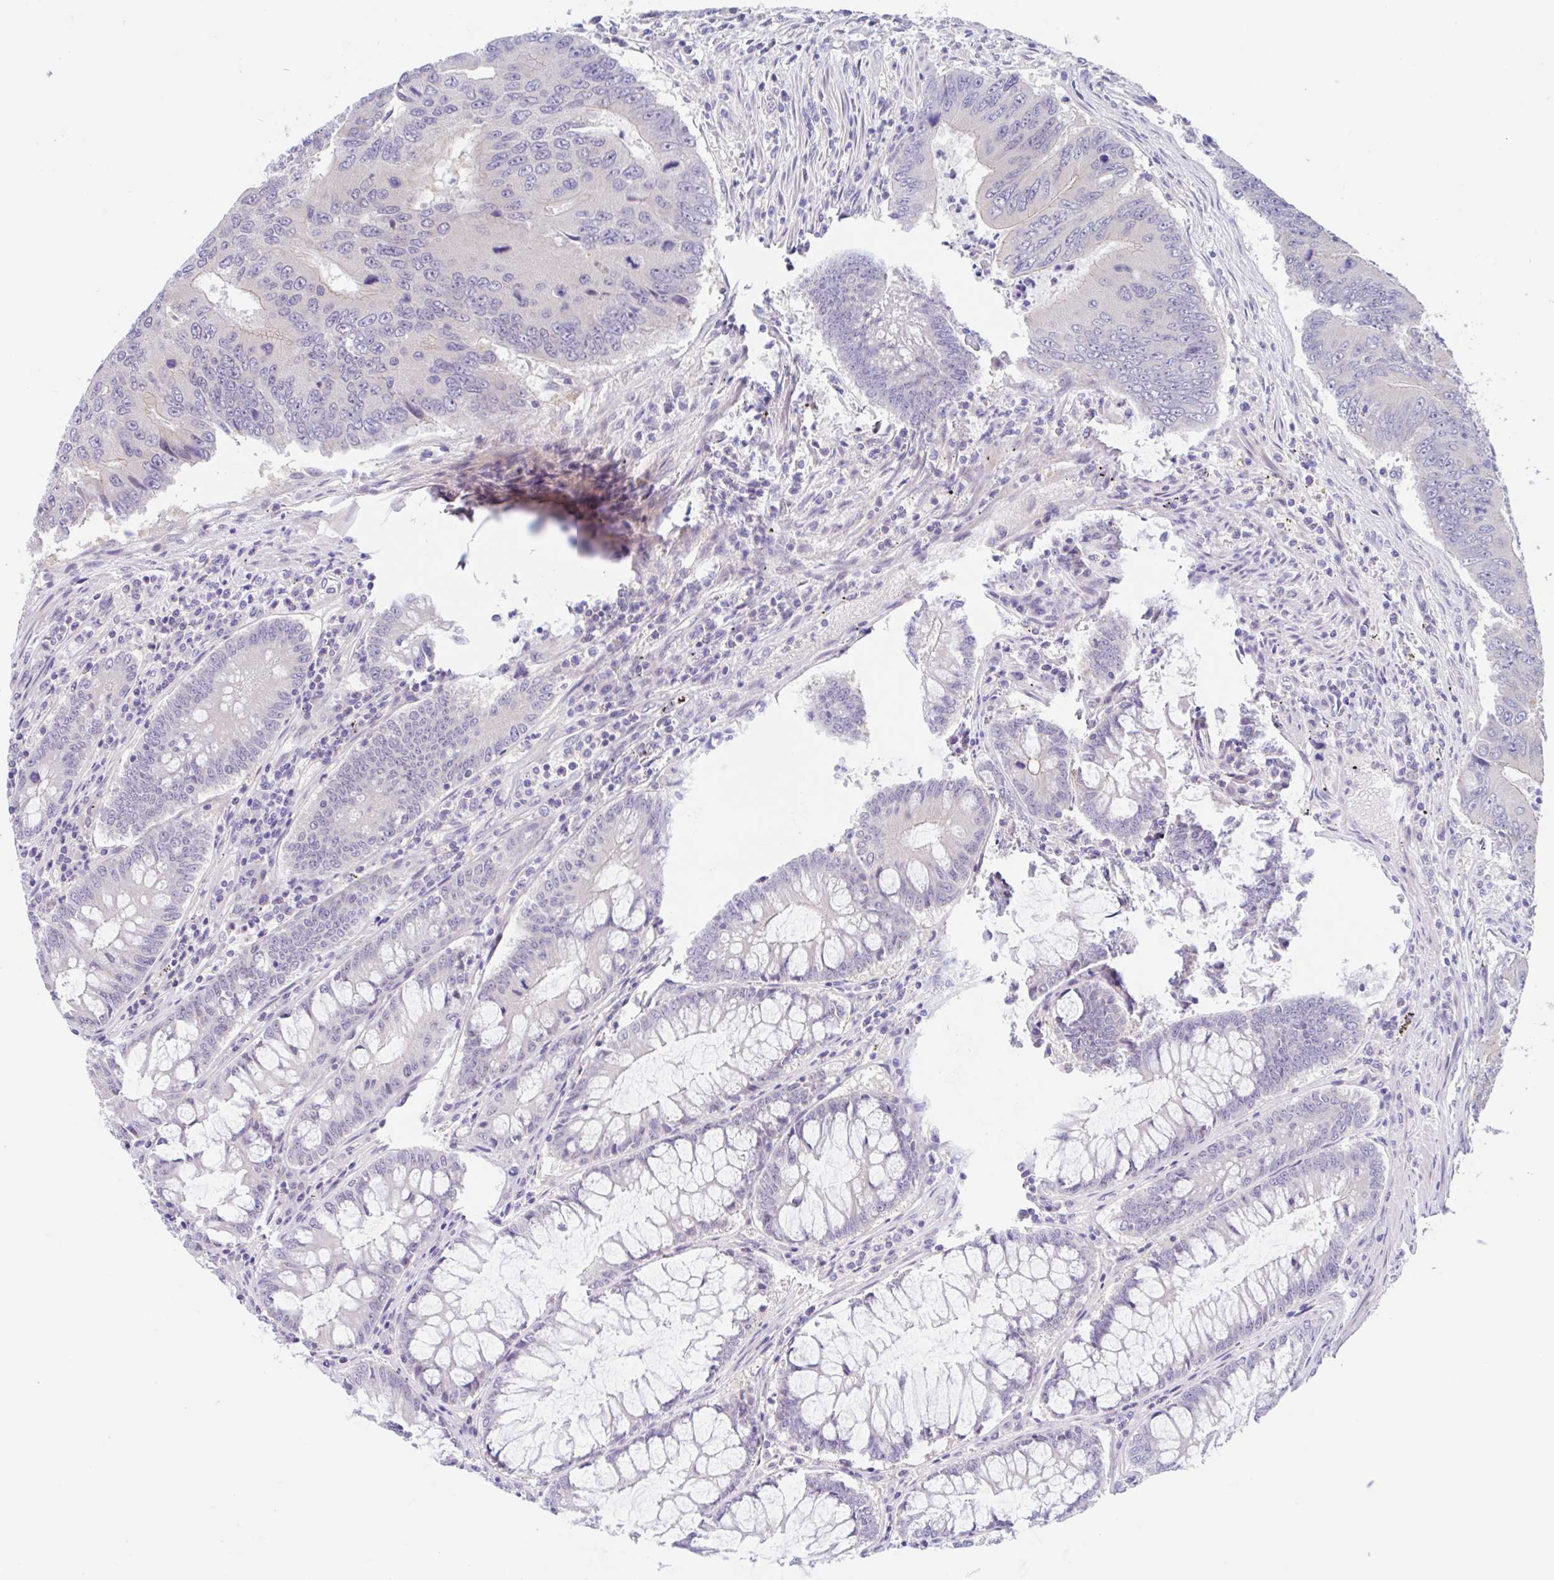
{"staining": {"intensity": "negative", "quantity": "none", "location": "none"}, "tissue": "colorectal cancer", "cell_type": "Tumor cells", "image_type": "cancer", "snomed": [{"axis": "morphology", "description": "Adenocarcinoma, NOS"}, {"axis": "topography", "description": "Colon"}], "caption": "Tumor cells are negative for brown protein staining in colorectal cancer (adenocarcinoma). (DAB (3,3'-diaminobenzidine) IHC visualized using brightfield microscopy, high magnification).", "gene": "TMEM86A", "patient": {"sex": "male", "age": 53}}